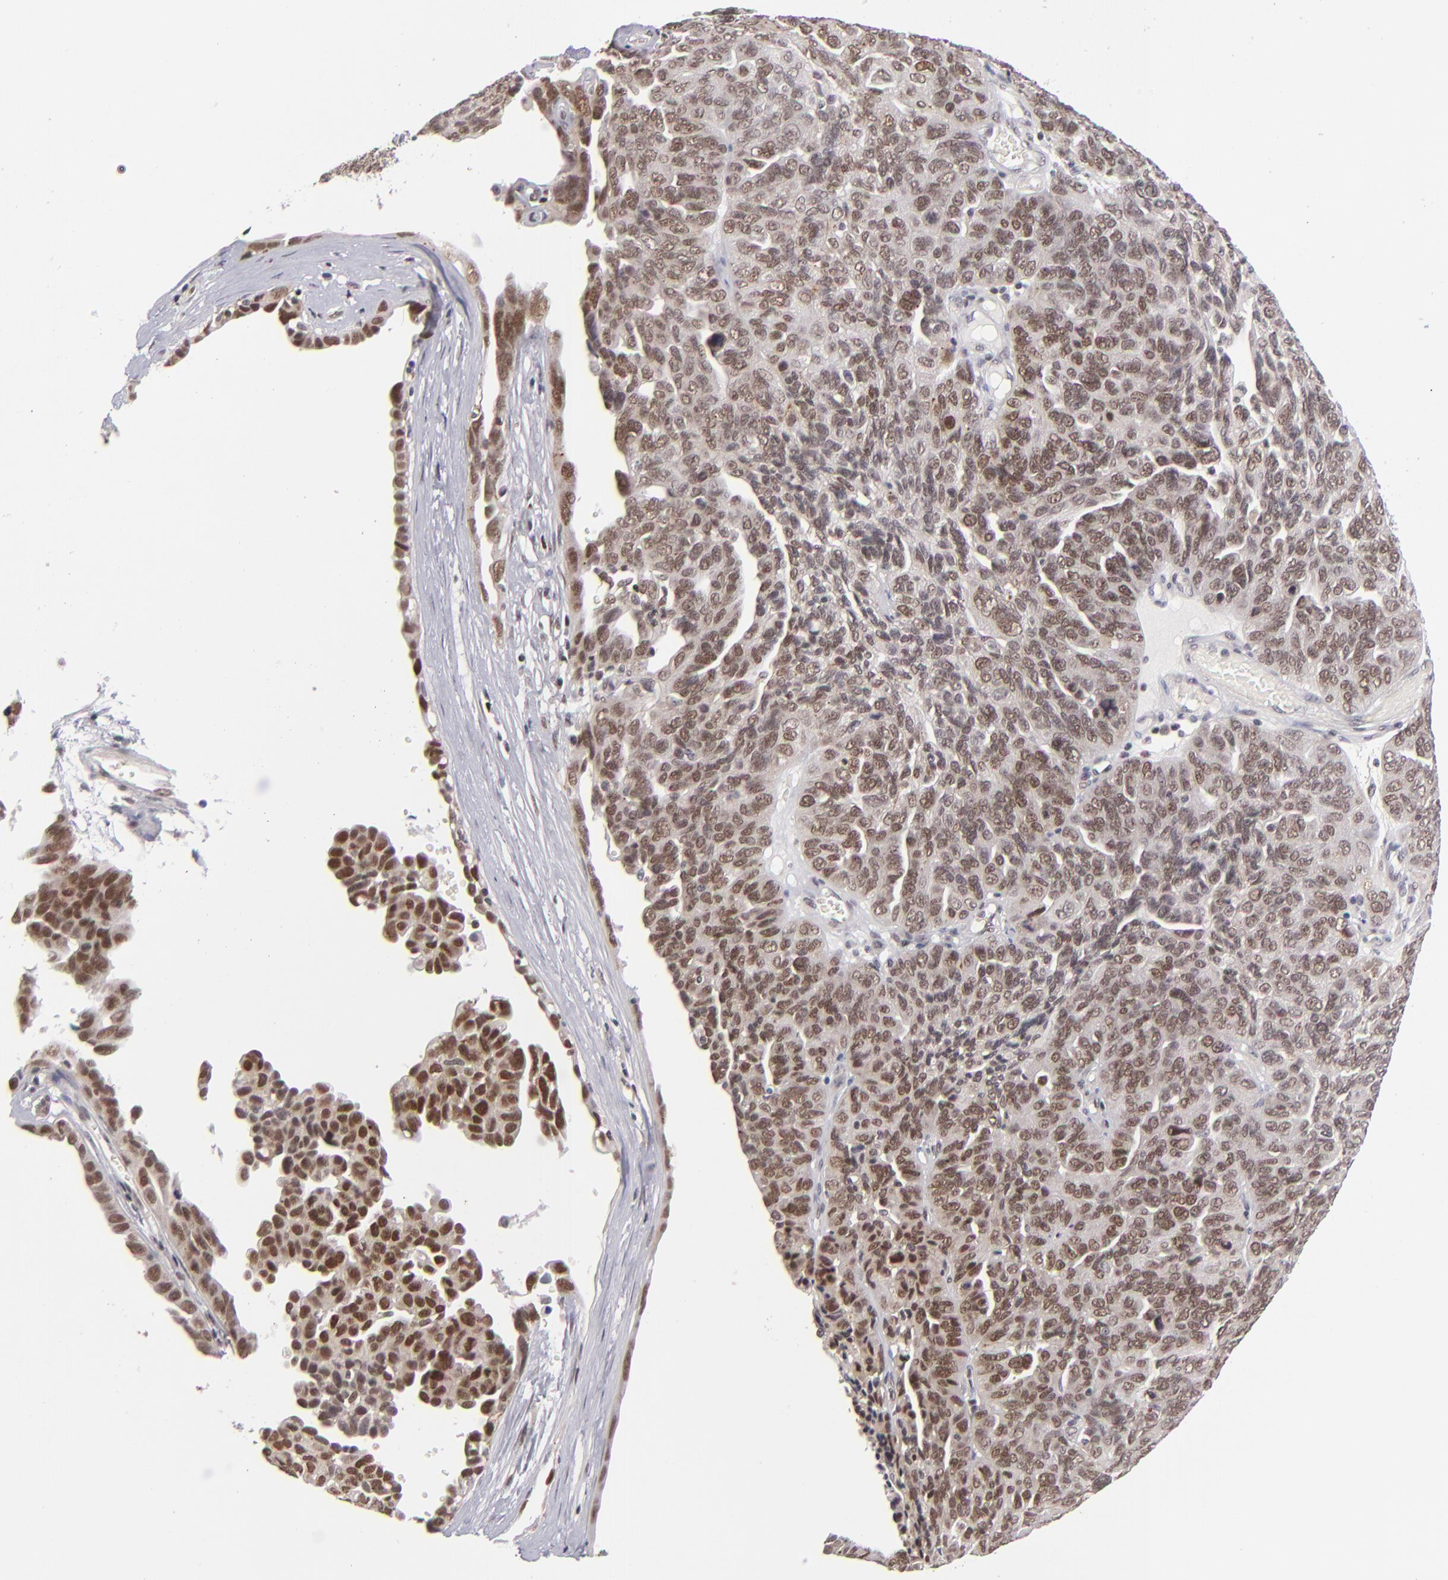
{"staining": {"intensity": "moderate", "quantity": ">75%", "location": "nuclear"}, "tissue": "ovarian cancer", "cell_type": "Tumor cells", "image_type": "cancer", "snomed": [{"axis": "morphology", "description": "Cystadenocarcinoma, serous, NOS"}, {"axis": "topography", "description": "Ovary"}], "caption": "Ovarian cancer (serous cystadenocarcinoma) stained for a protein (brown) exhibits moderate nuclear positive staining in about >75% of tumor cells.", "gene": "MLLT3", "patient": {"sex": "female", "age": 64}}